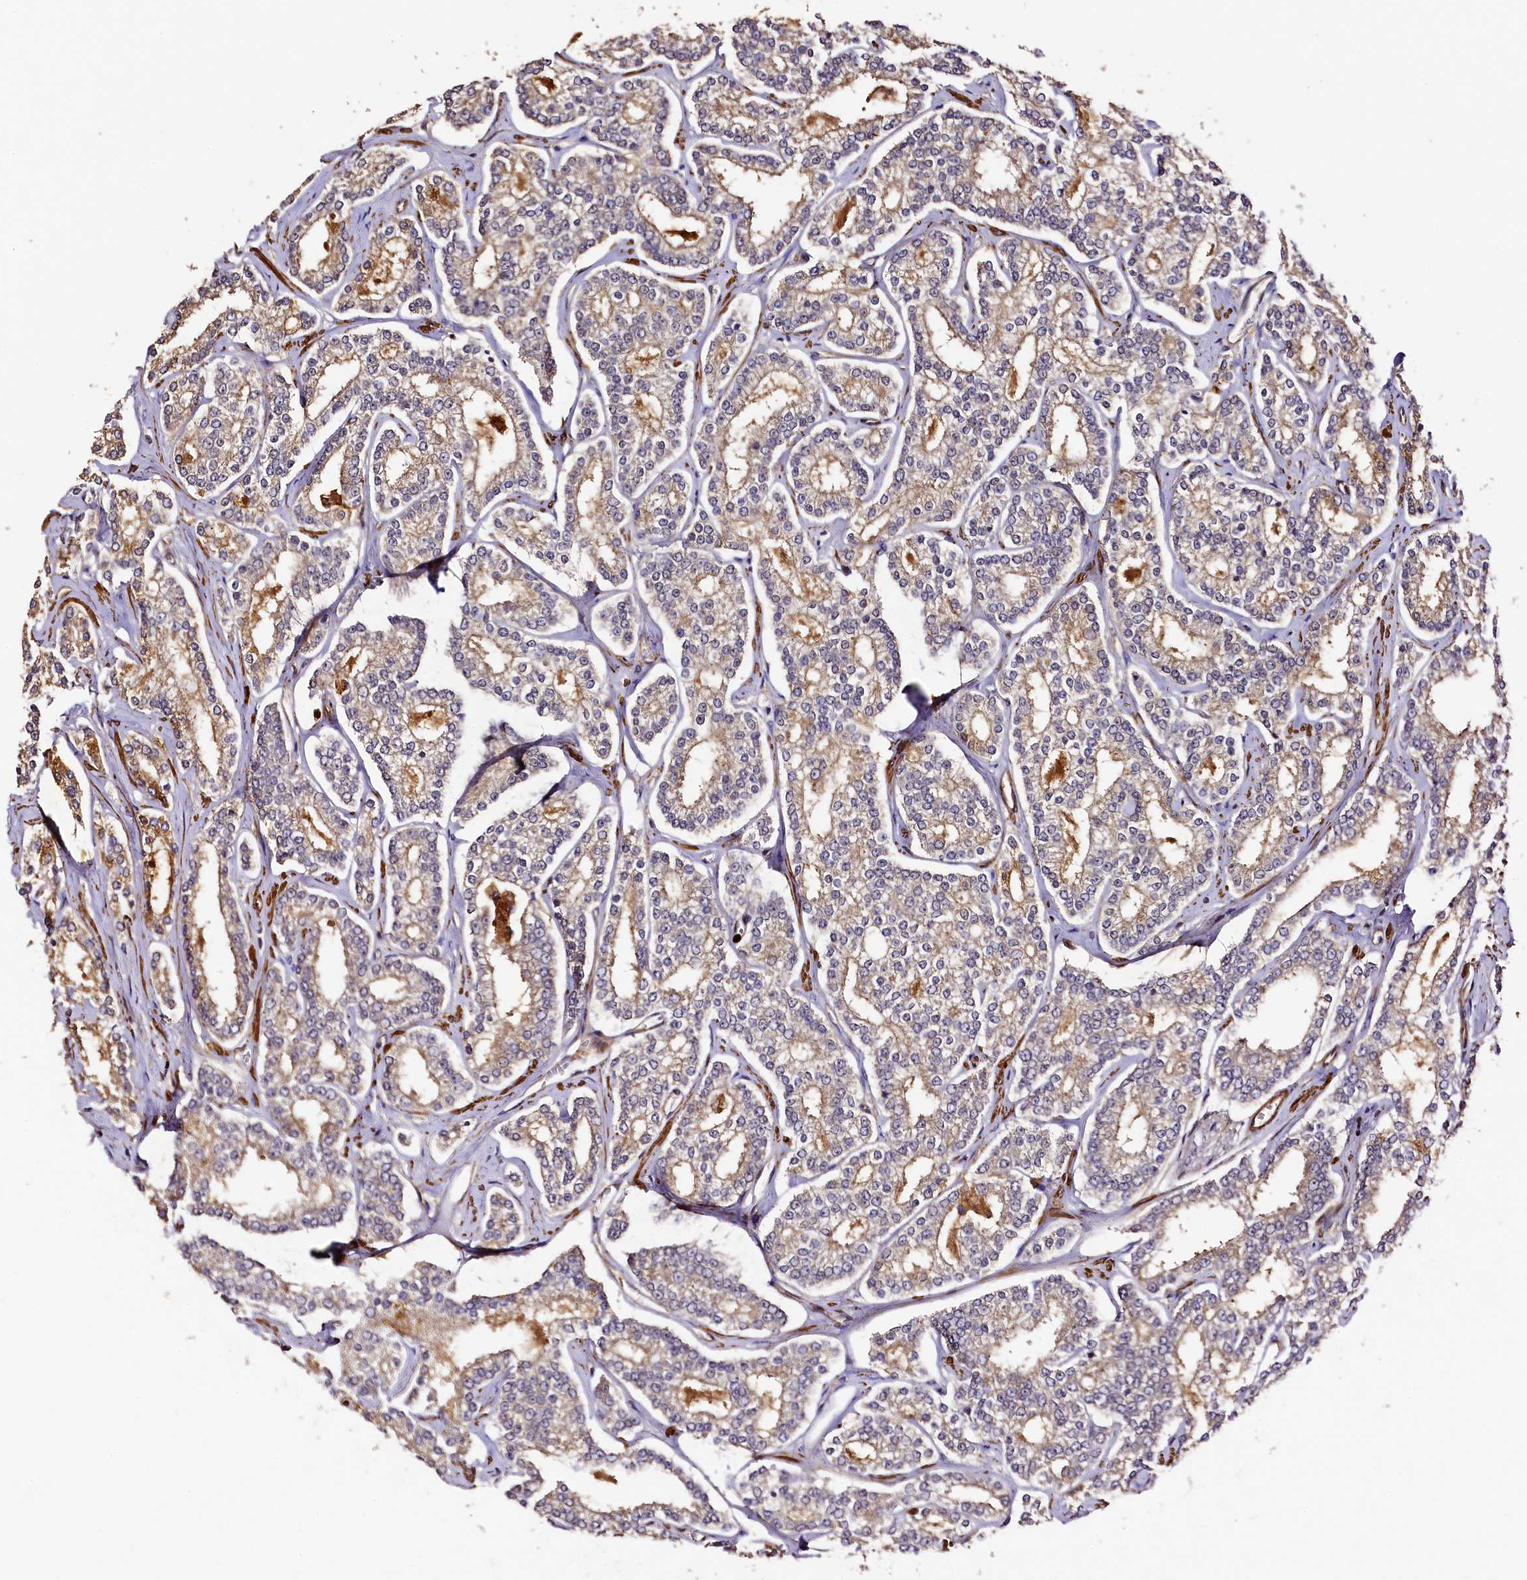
{"staining": {"intensity": "weak", "quantity": ">75%", "location": "cytoplasmic/membranous"}, "tissue": "prostate cancer", "cell_type": "Tumor cells", "image_type": "cancer", "snomed": [{"axis": "morphology", "description": "Normal tissue, NOS"}, {"axis": "morphology", "description": "Adenocarcinoma, High grade"}, {"axis": "topography", "description": "Prostate"}], "caption": "This micrograph displays IHC staining of prostate cancer (adenocarcinoma (high-grade)), with low weak cytoplasmic/membranous staining in about >75% of tumor cells.", "gene": "RAPSN", "patient": {"sex": "male", "age": 83}}